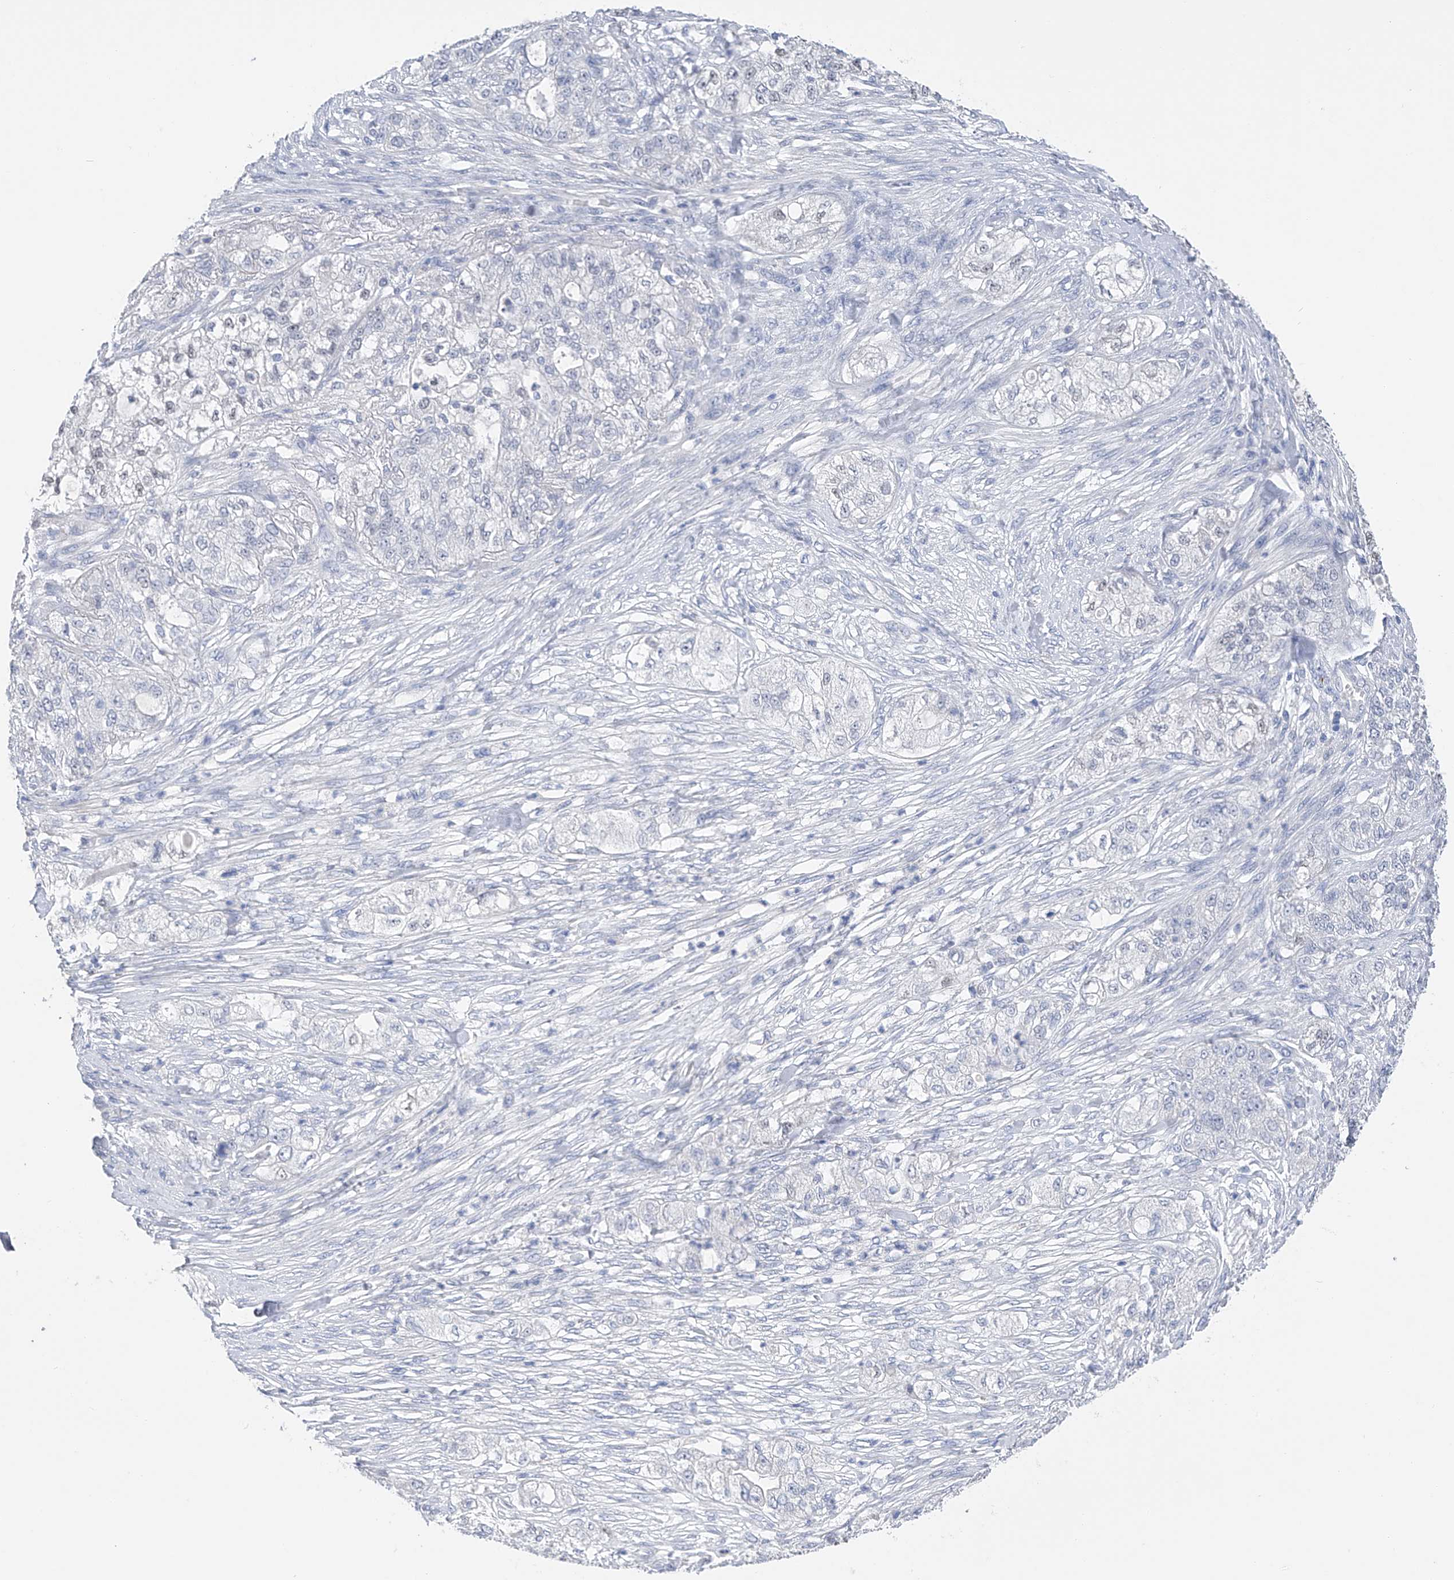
{"staining": {"intensity": "weak", "quantity": "<25%", "location": "nuclear"}, "tissue": "pancreatic cancer", "cell_type": "Tumor cells", "image_type": "cancer", "snomed": [{"axis": "morphology", "description": "Adenocarcinoma, NOS"}, {"axis": "topography", "description": "Pancreas"}], "caption": "There is no significant expression in tumor cells of adenocarcinoma (pancreatic).", "gene": "ADRA1A", "patient": {"sex": "female", "age": 78}}